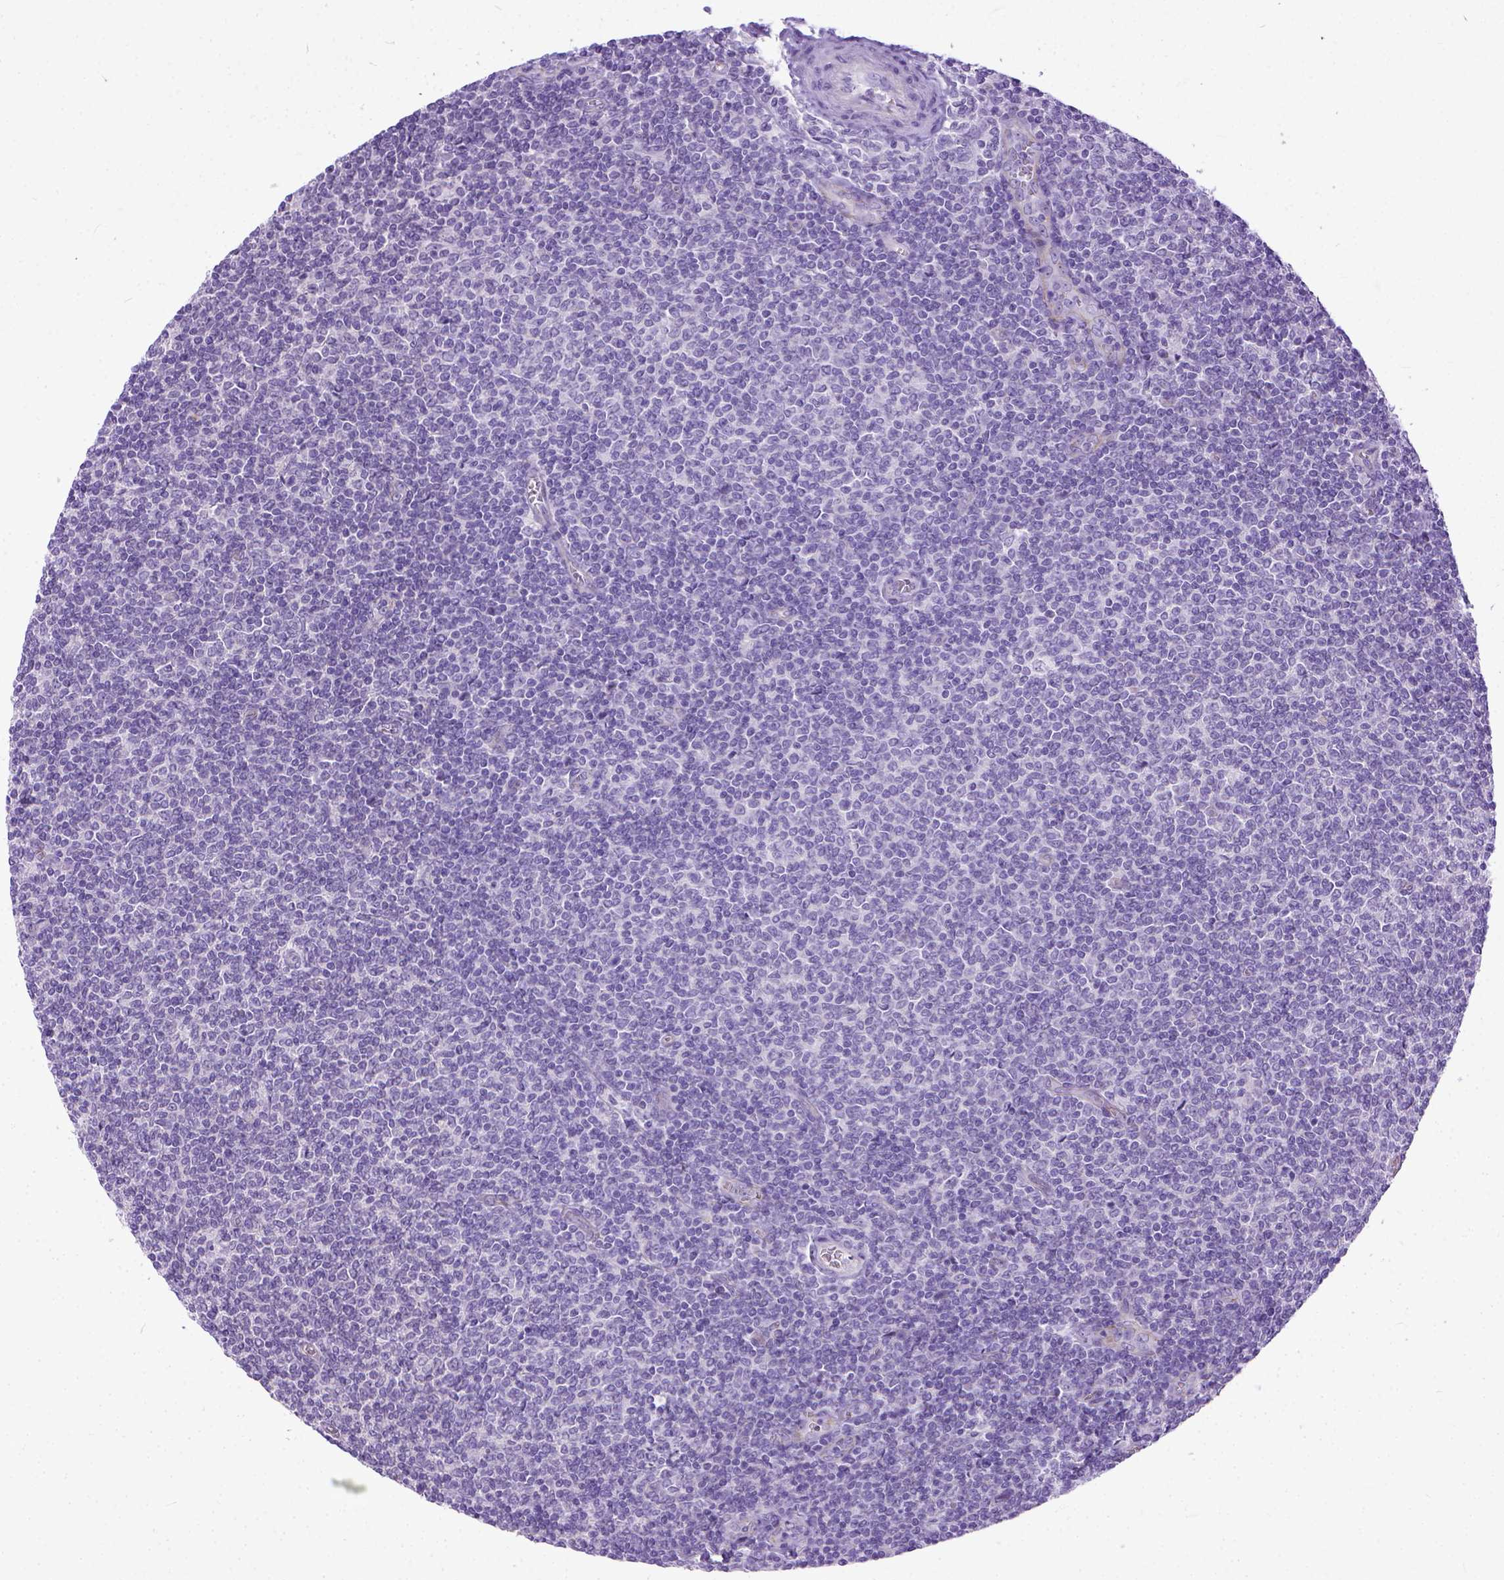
{"staining": {"intensity": "negative", "quantity": "none", "location": "none"}, "tissue": "lymphoma", "cell_type": "Tumor cells", "image_type": "cancer", "snomed": [{"axis": "morphology", "description": "Malignant lymphoma, non-Hodgkin's type, Low grade"}, {"axis": "topography", "description": "Lymph node"}], "caption": "Human malignant lymphoma, non-Hodgkin's type (low-grade) stained for a protein using IHC displays no positivity in tumor cells.", "gene": "ADGRF1", "patient": {"sex": "male", "age": 52}}